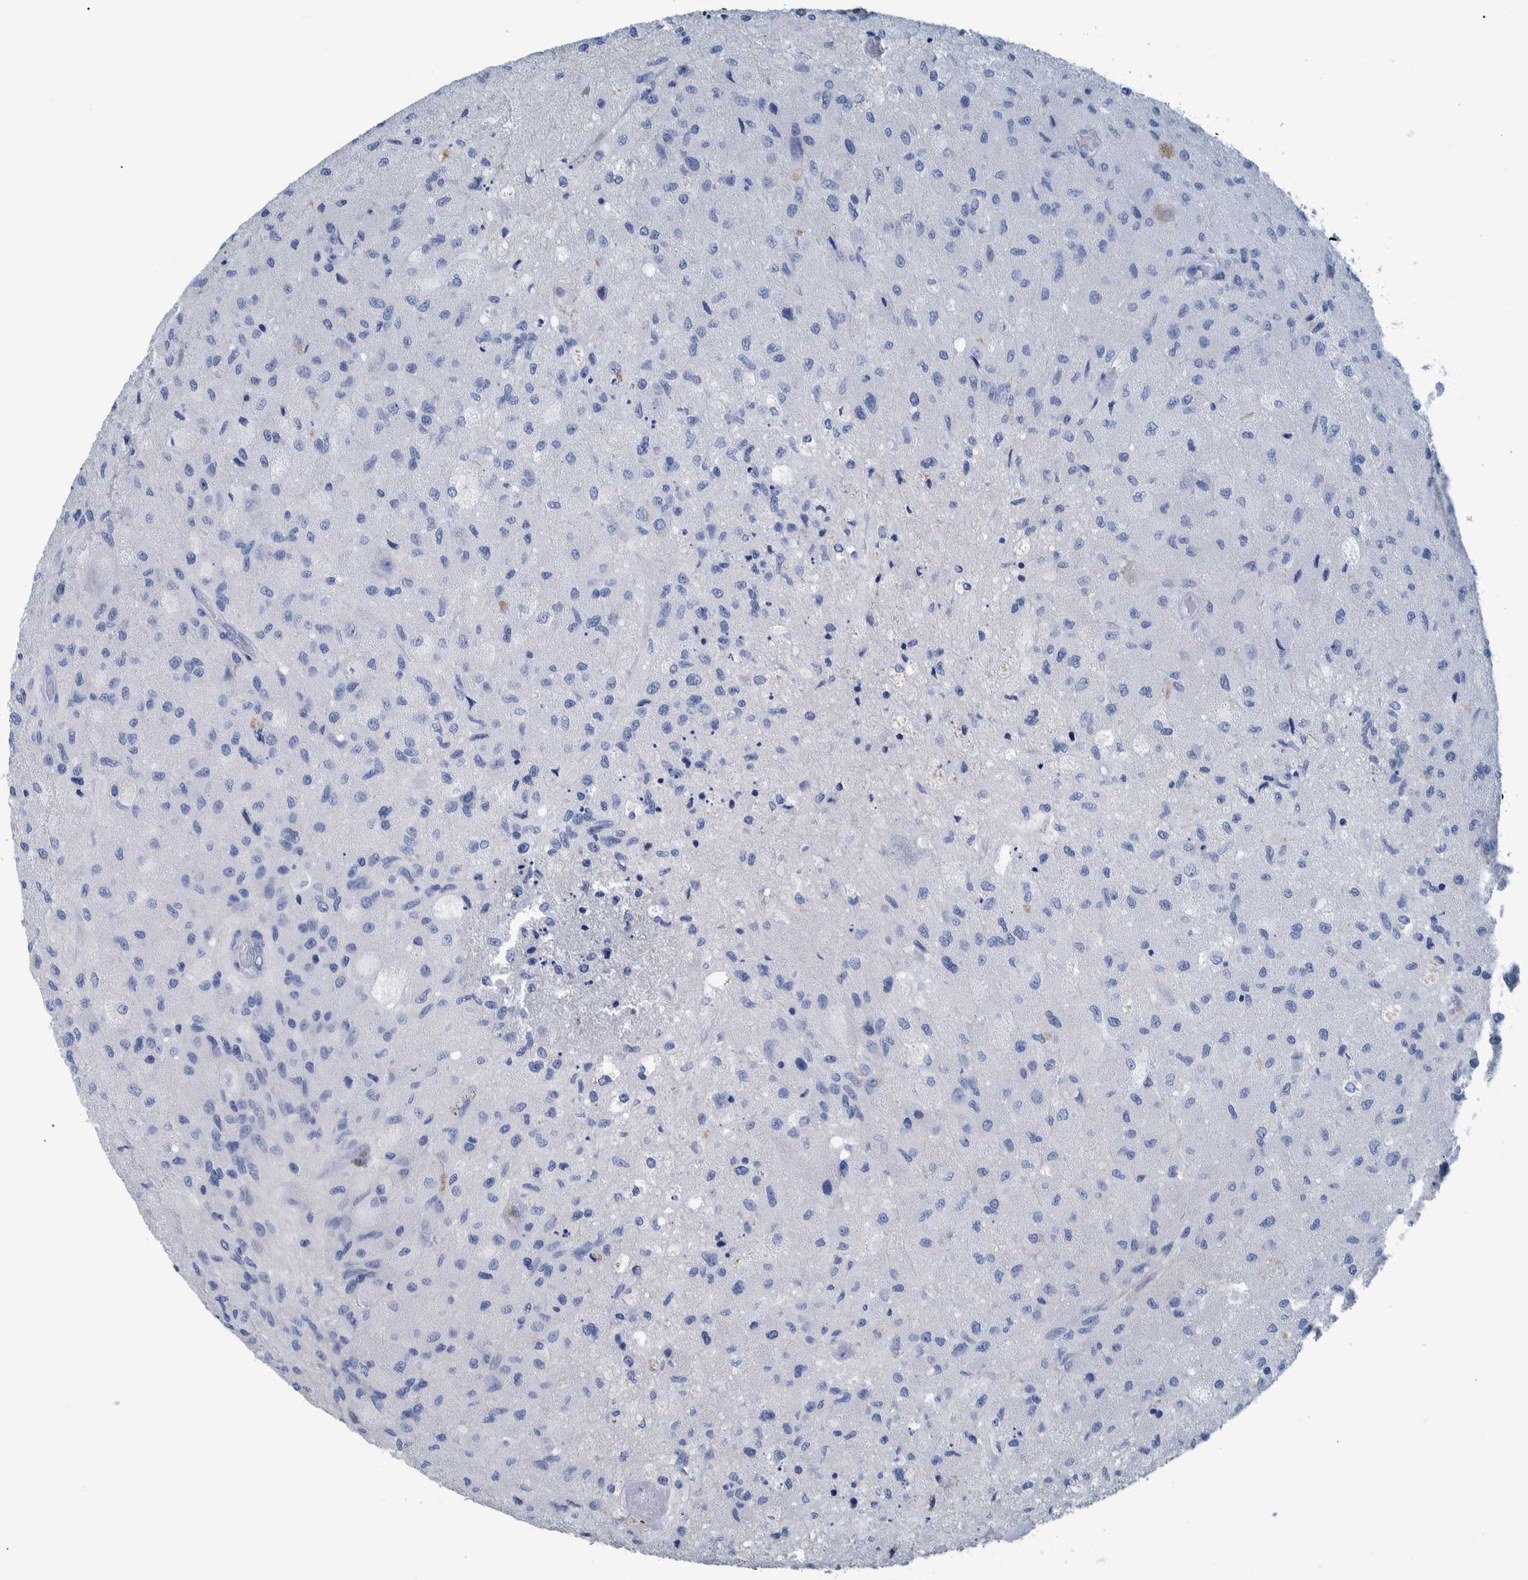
{"staining": {"intensity": "negative", "quantity": "none", "location": "none"}, "tissue": "glioma", "cell_type": "Tumor cells", "image_type": "cancer", "snomed": [{"axis": "morphology", "description": "Normal tissue, NOS"}, {"axis": "morphology", "description": "Glioma, malignant, High grade"}, {"axis": "topography", "description": "Cerebral cortex"}], "caption": "Micrograph shows no protein positivity in tumor cells of glioma tissue.", "gene": "IDO1", "patient": {"sex": "male", "age": 77}}